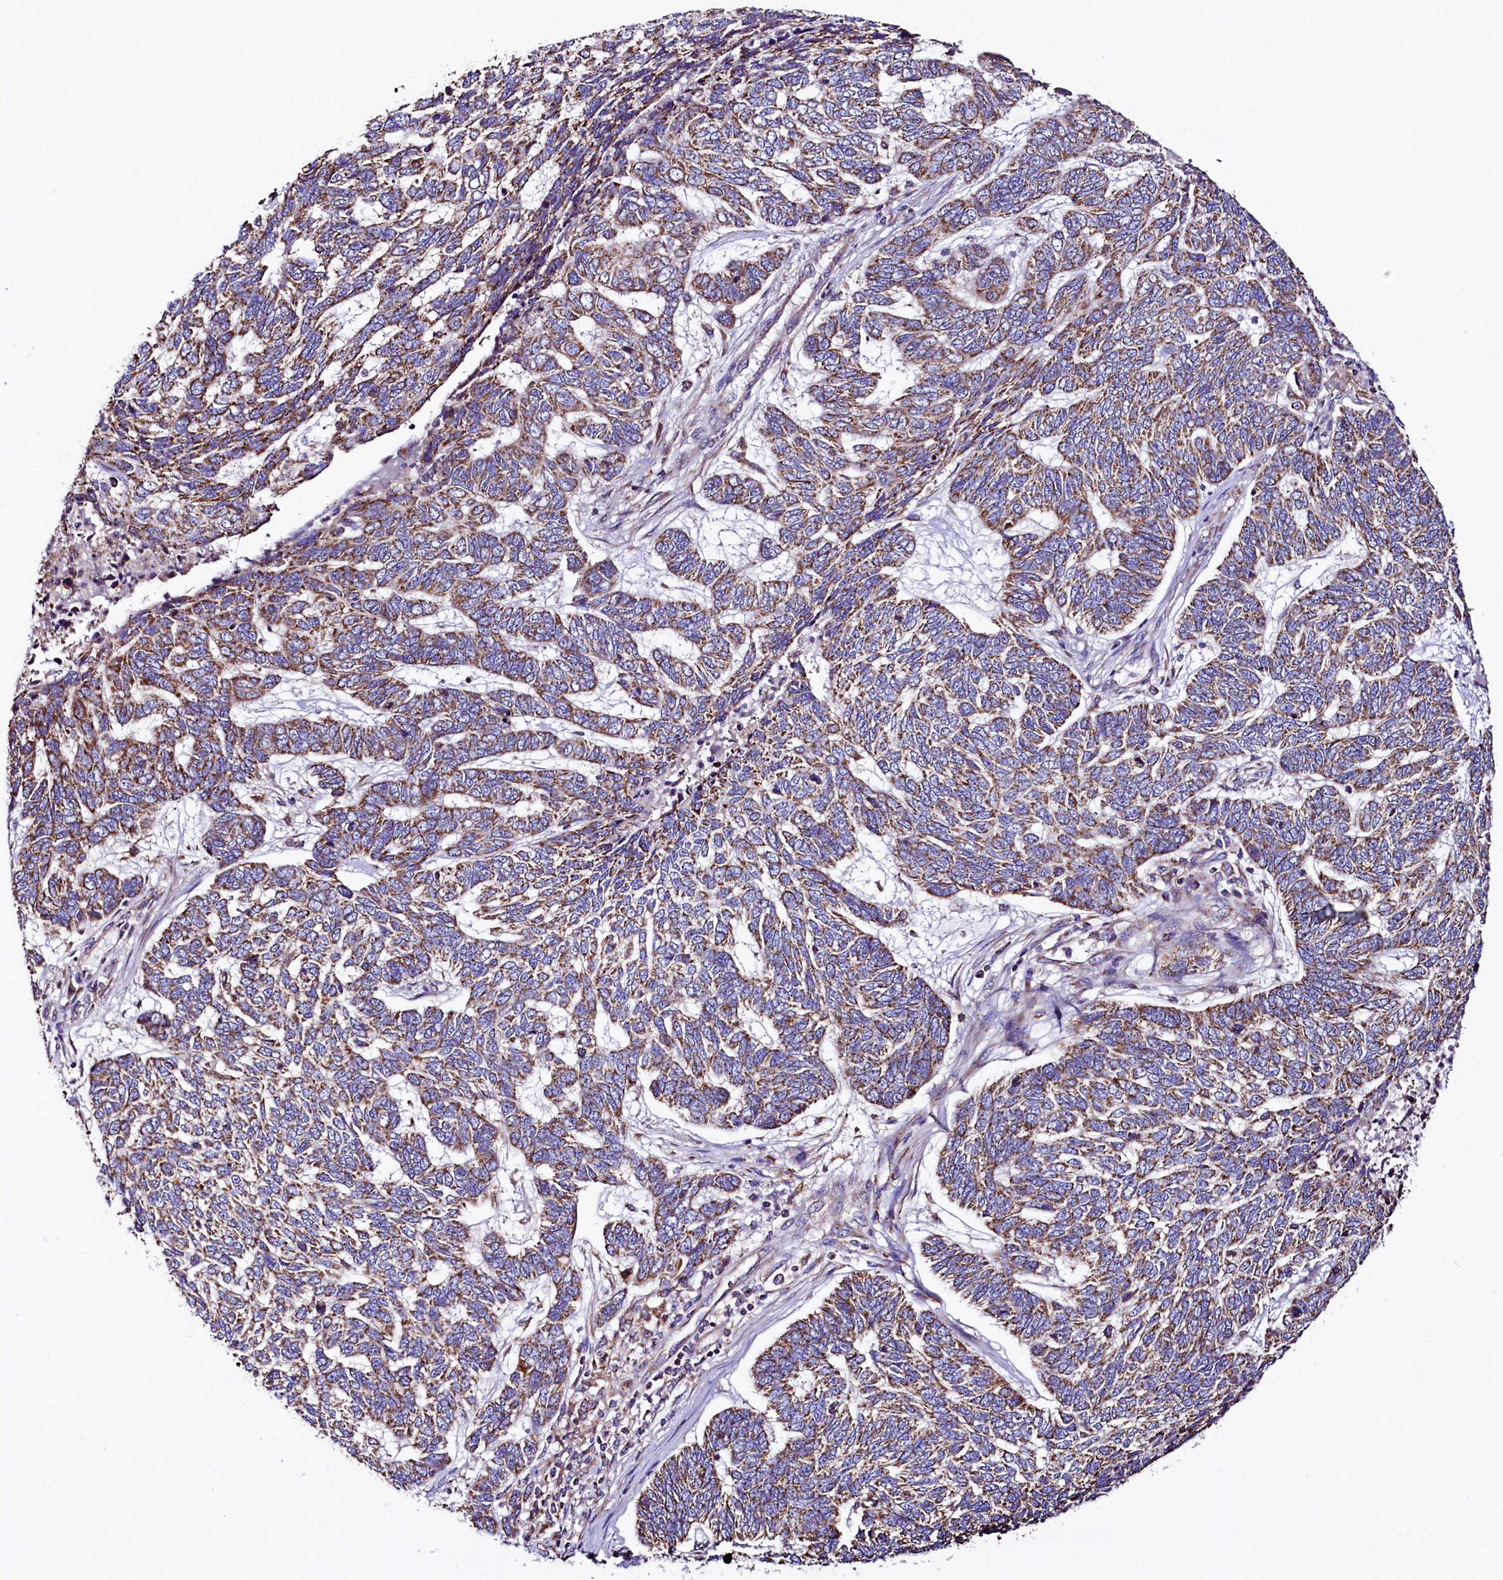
{"staining": {"intensity": "moderate", "quantity": ">75%", "location": "cytoplasmic/membranous"}, "tissue": "skin cancer", "cell_type": "Tumor cells", "image_type": "cancer", "snomed": [{"axis": "morphology", "description": "Basal cell carcinoma"}, {"axis": "topography", "description": "Skin"}], "caption": "Skin cancer stained for a protein demonstrates moderate cytoplasmic/membranous positivity in tumor cells. (Stains: DAB in brown, nuclei in blue, Microscopy: brightfield microscopy at high magnification).", "gene": "STARD5", "patient": {"sex": "female", "age": 65}}